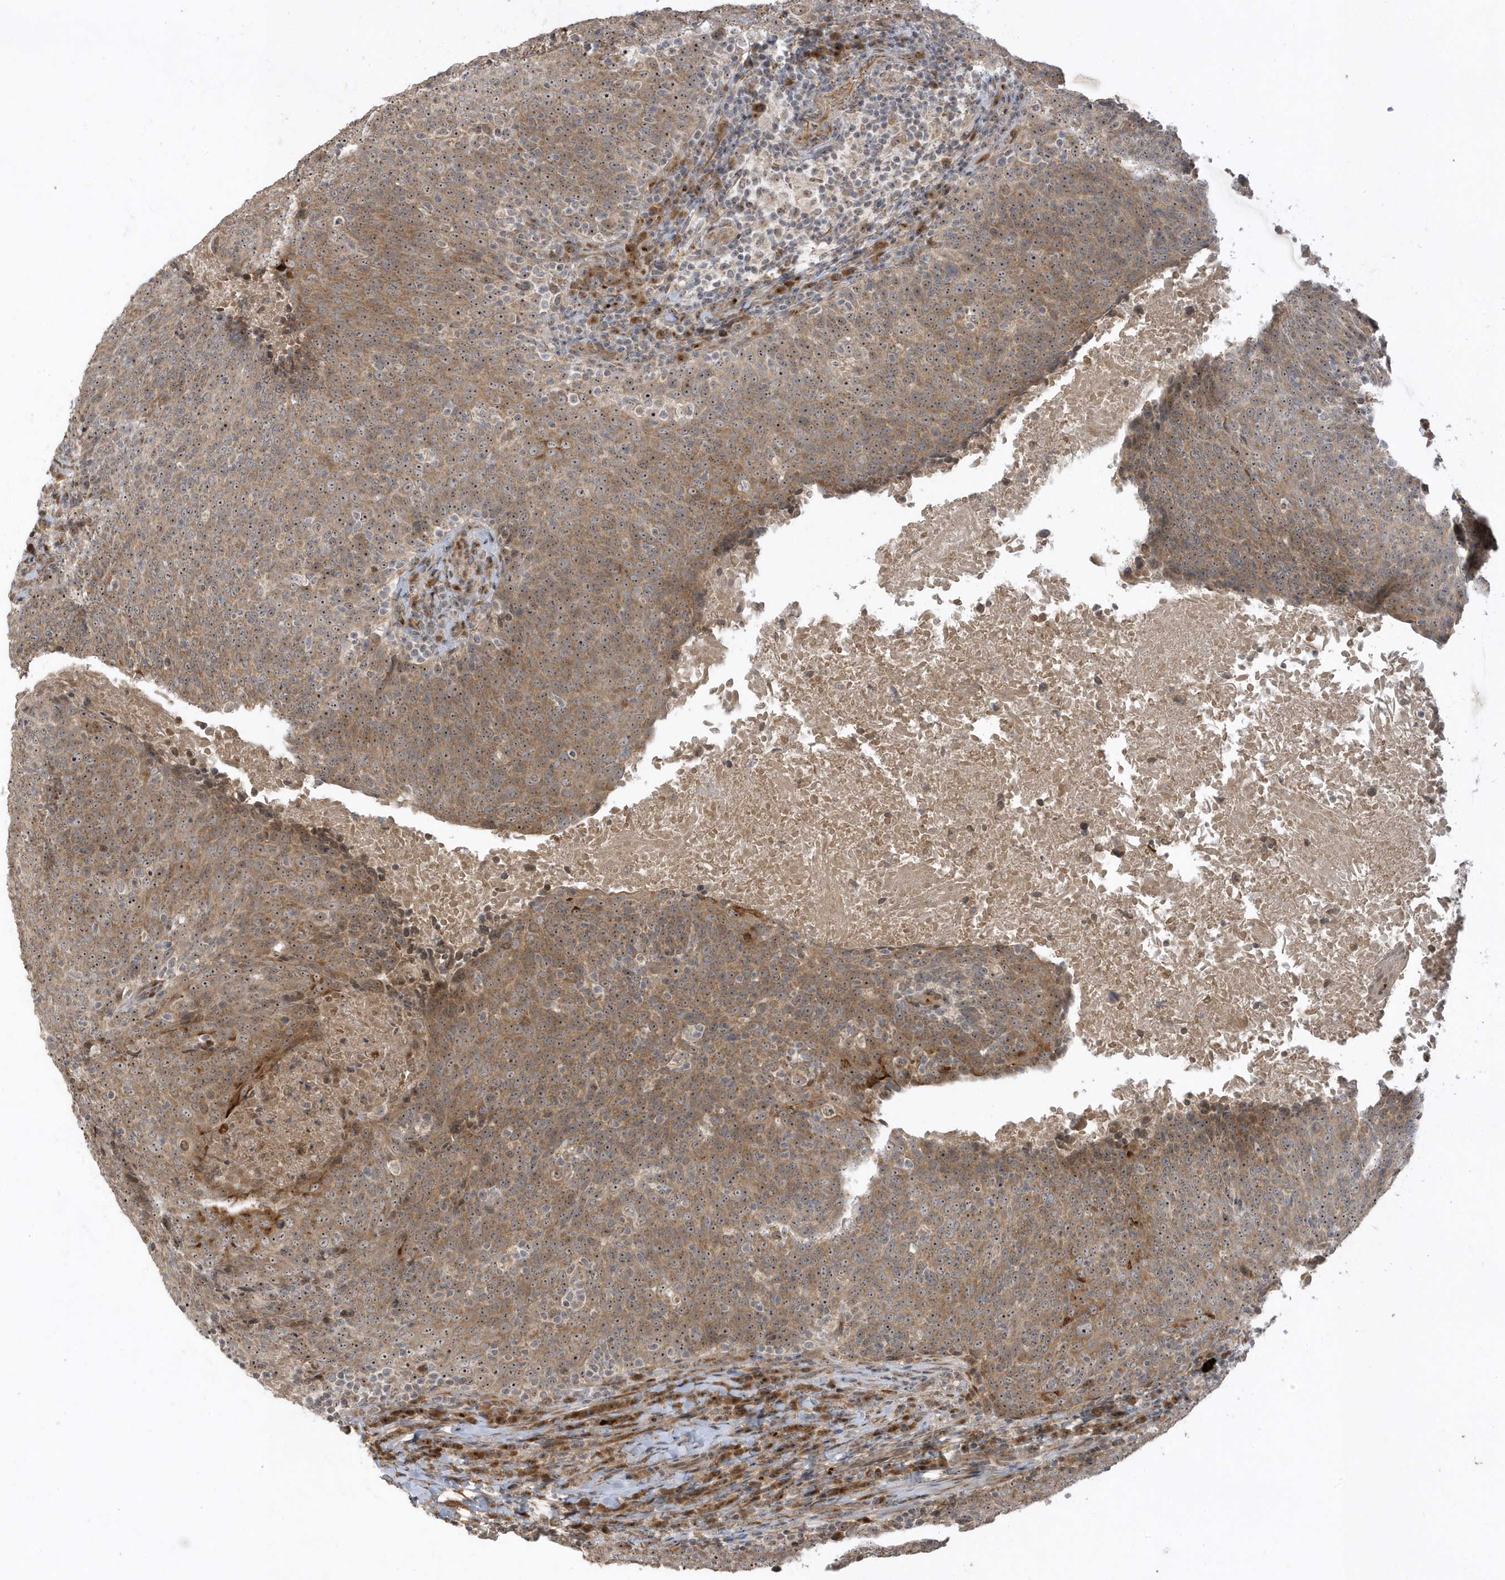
{"staining": {"intensity": "moderate", "quantity": ">75%", "location": "cytoplasmic/membranous,nuclear"}, "tissue": "head and neck cancer", "cell_type": "Tumor cells", "image_type": "cancer", "snomed": [{"axis": "morphology", "description": "Squamous cell carcinoma, NOS"}, {"axis": "morphology", "description": "Squamous cell carcinoma, metastatic, NOS"}, {"axis": "topography", "description": "Lymph node"}, {"axis": "topography", "description": "Head-Neck"}], "caption": "Head and neck metastatic squamous cell carcinoma tissue demonstrates moderate cytoplasmic/membranous and nuclear positivity in approximately >75% of tumor cells (brown staining indicates protein expression, while blue staining denotes nuclei).", "gene": "ECM2", "patient": {"sex": "male", "age": 62}}